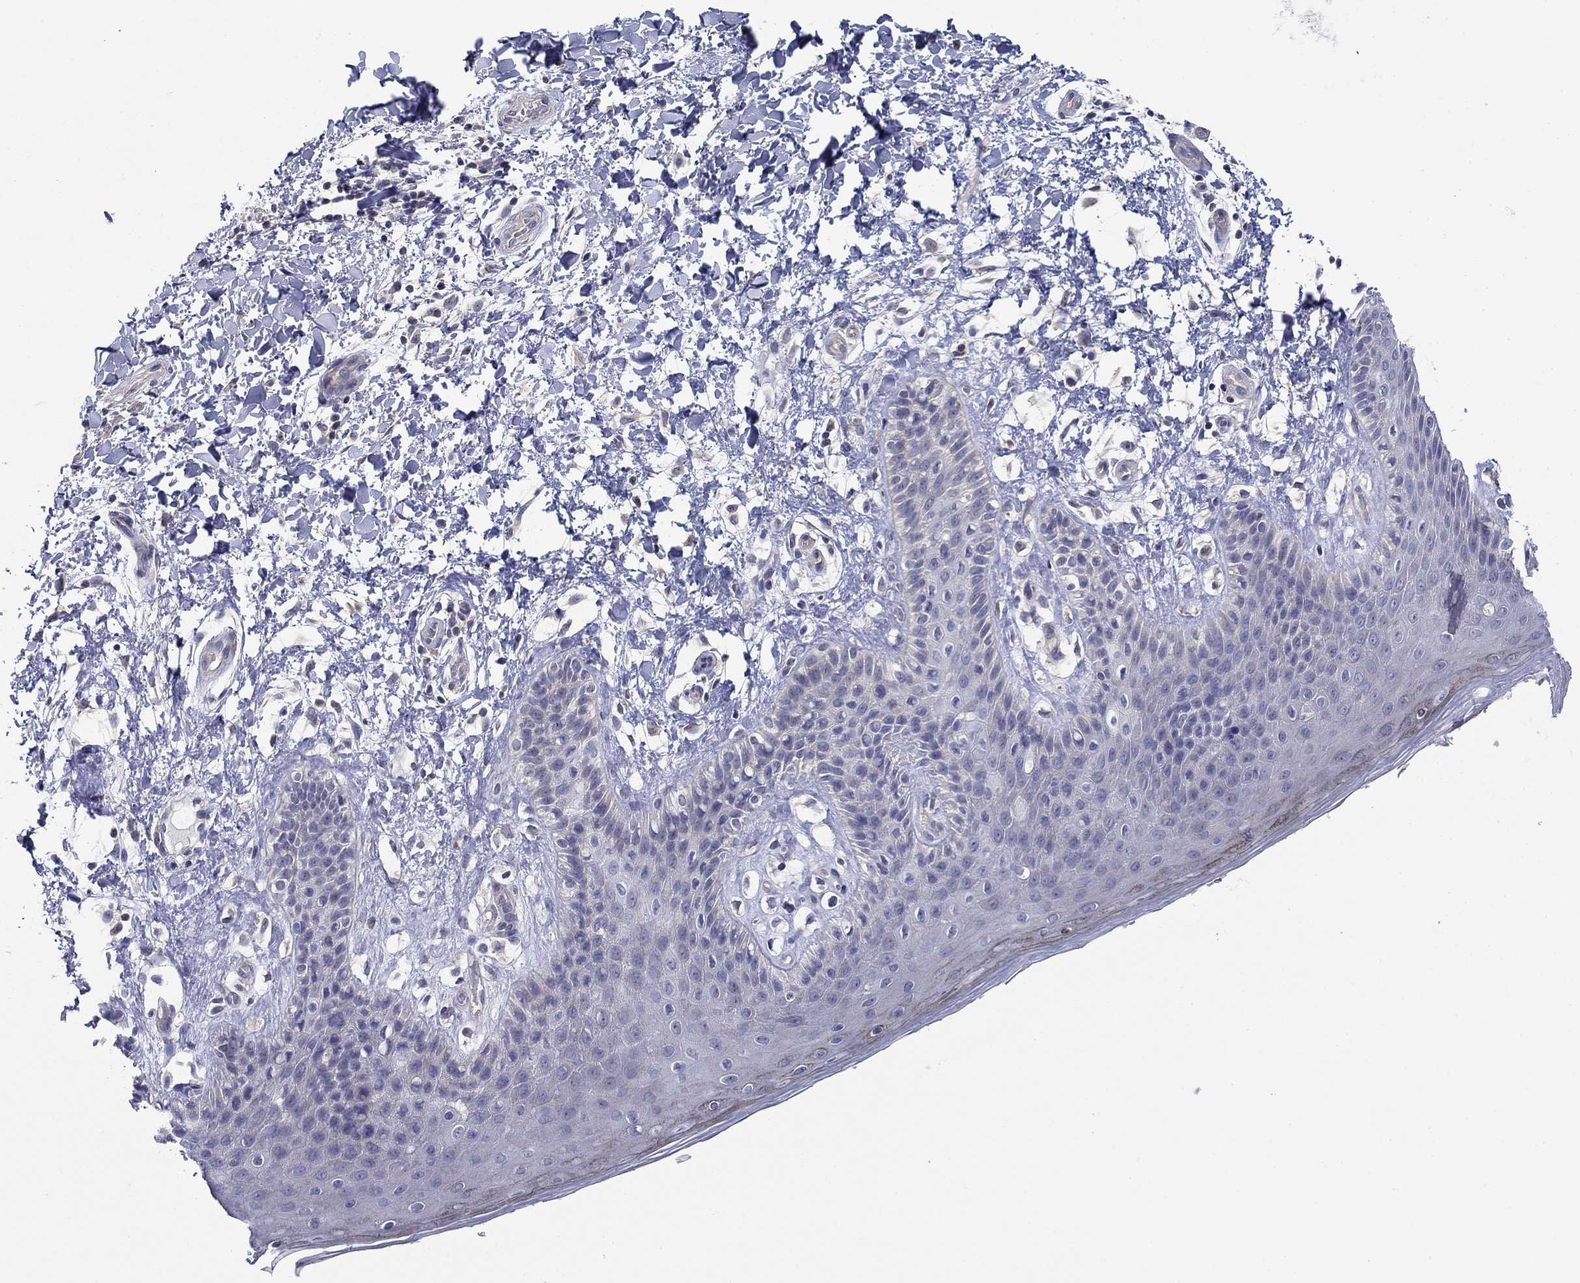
{"staining": {"intensity": "negative", "quantity": "none", "location": "none"}, "tissue": "skin", "cell_type": "Epidermal cells", "image_type": "normal", "snomed": [{"axis": "morphology", "description": "Normal tissue, NOS"}, {"axis": "topography", "description": "Anal"}], "caption": "Skin stained for a protein using immunohistochemistry demonstrates no expression epidermal cells.", "gene": "GRK7", "patient": {"sex": "male", "age": 36}}